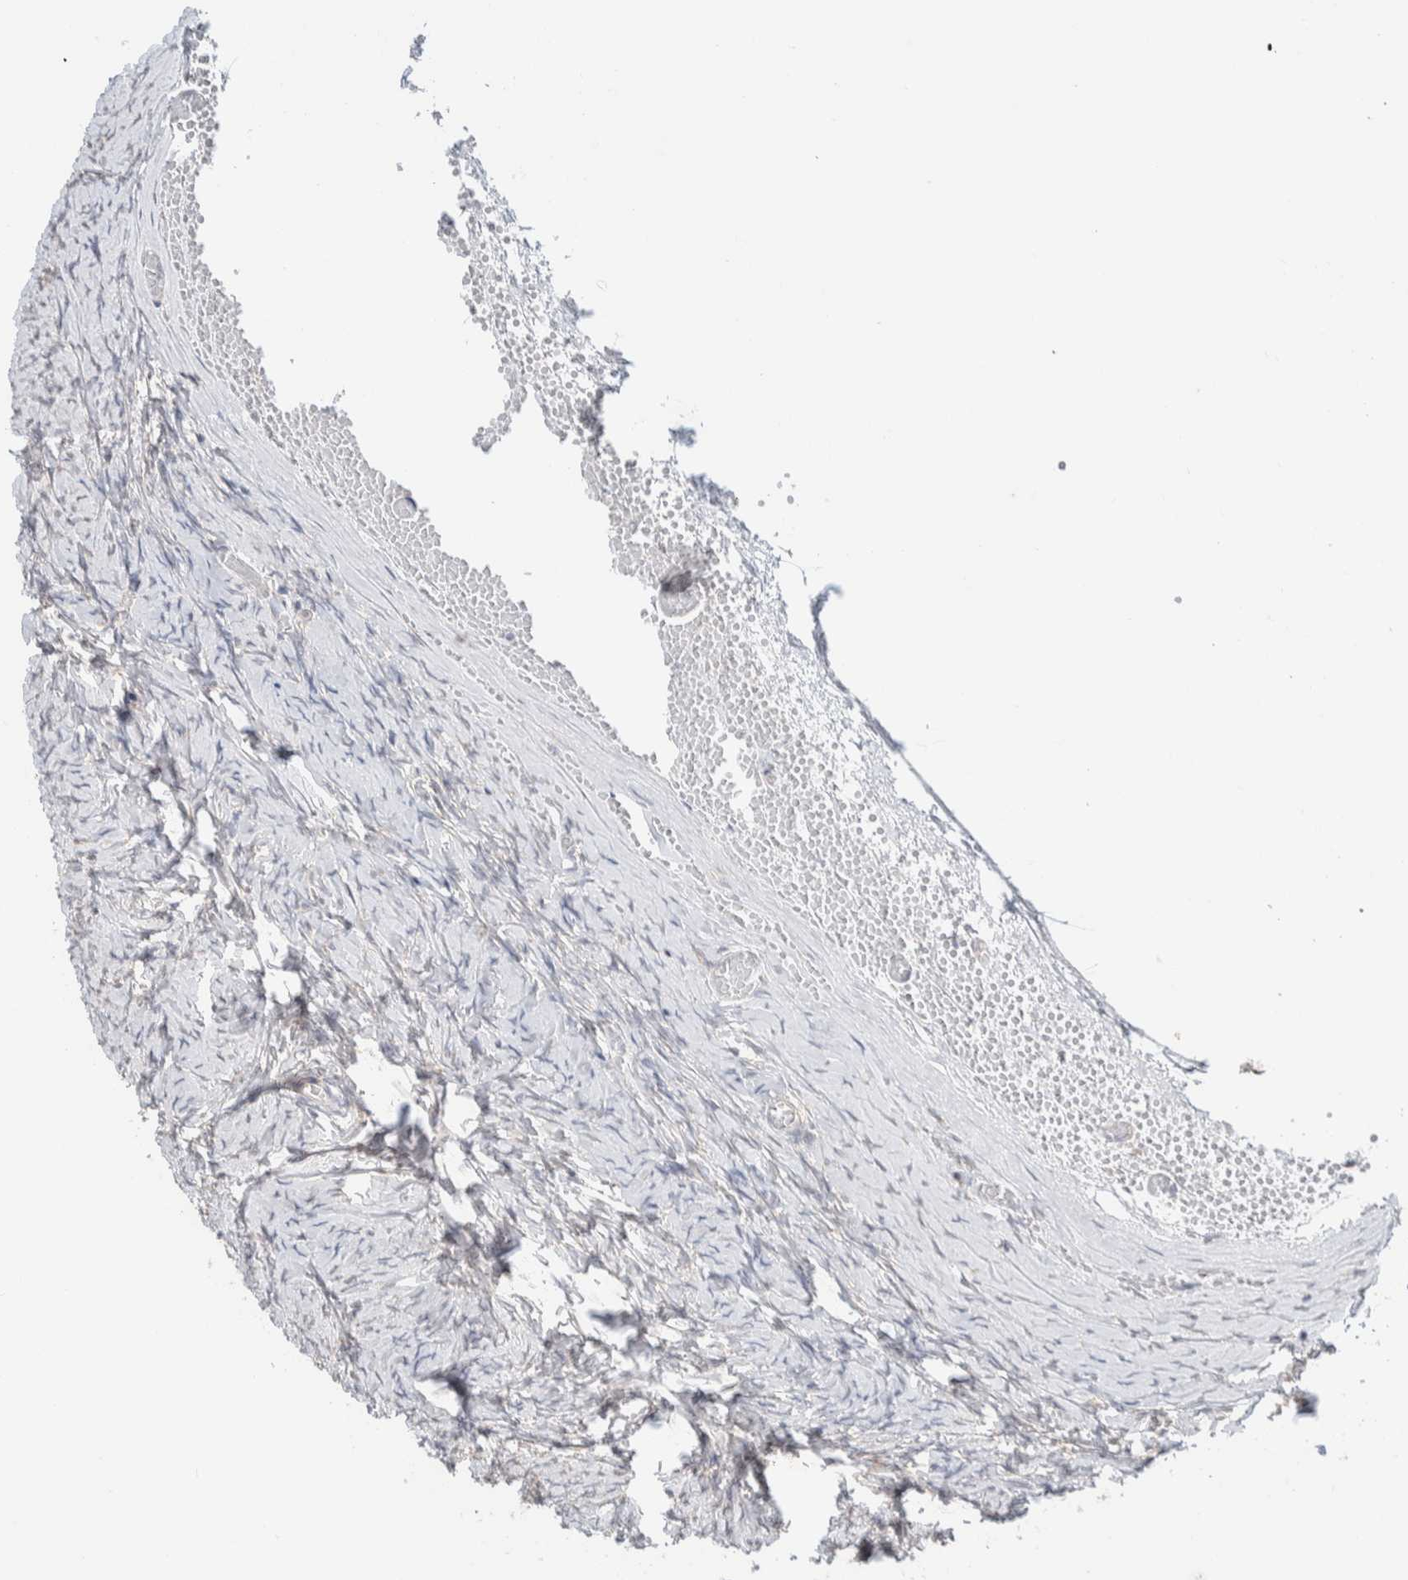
{"staining": {"intensity": "negative", "quantity": "none", "location": "none"}, "tissue": "ovary", "cell_type": "Ovarian stroma cells", "image_type": "normal", "snomed": [{"axis": "morphology", "description": "Normal tissue, NOS"}, {"axis": "topography", "description": "Ovary"}], "caption": "This micrograph is of benign ovary stained with IHC to label a protein in brown with the nuclei are counter-stained blue. There is no staining in ovarian stroma cells. (Stains: DAB immunohistochemistry with hematoxylin counter stain, Microscopy: brightfield microscopy at high magnification).", "gene": "RUSF1", "patient": {"sex": "female", "age": 27}}